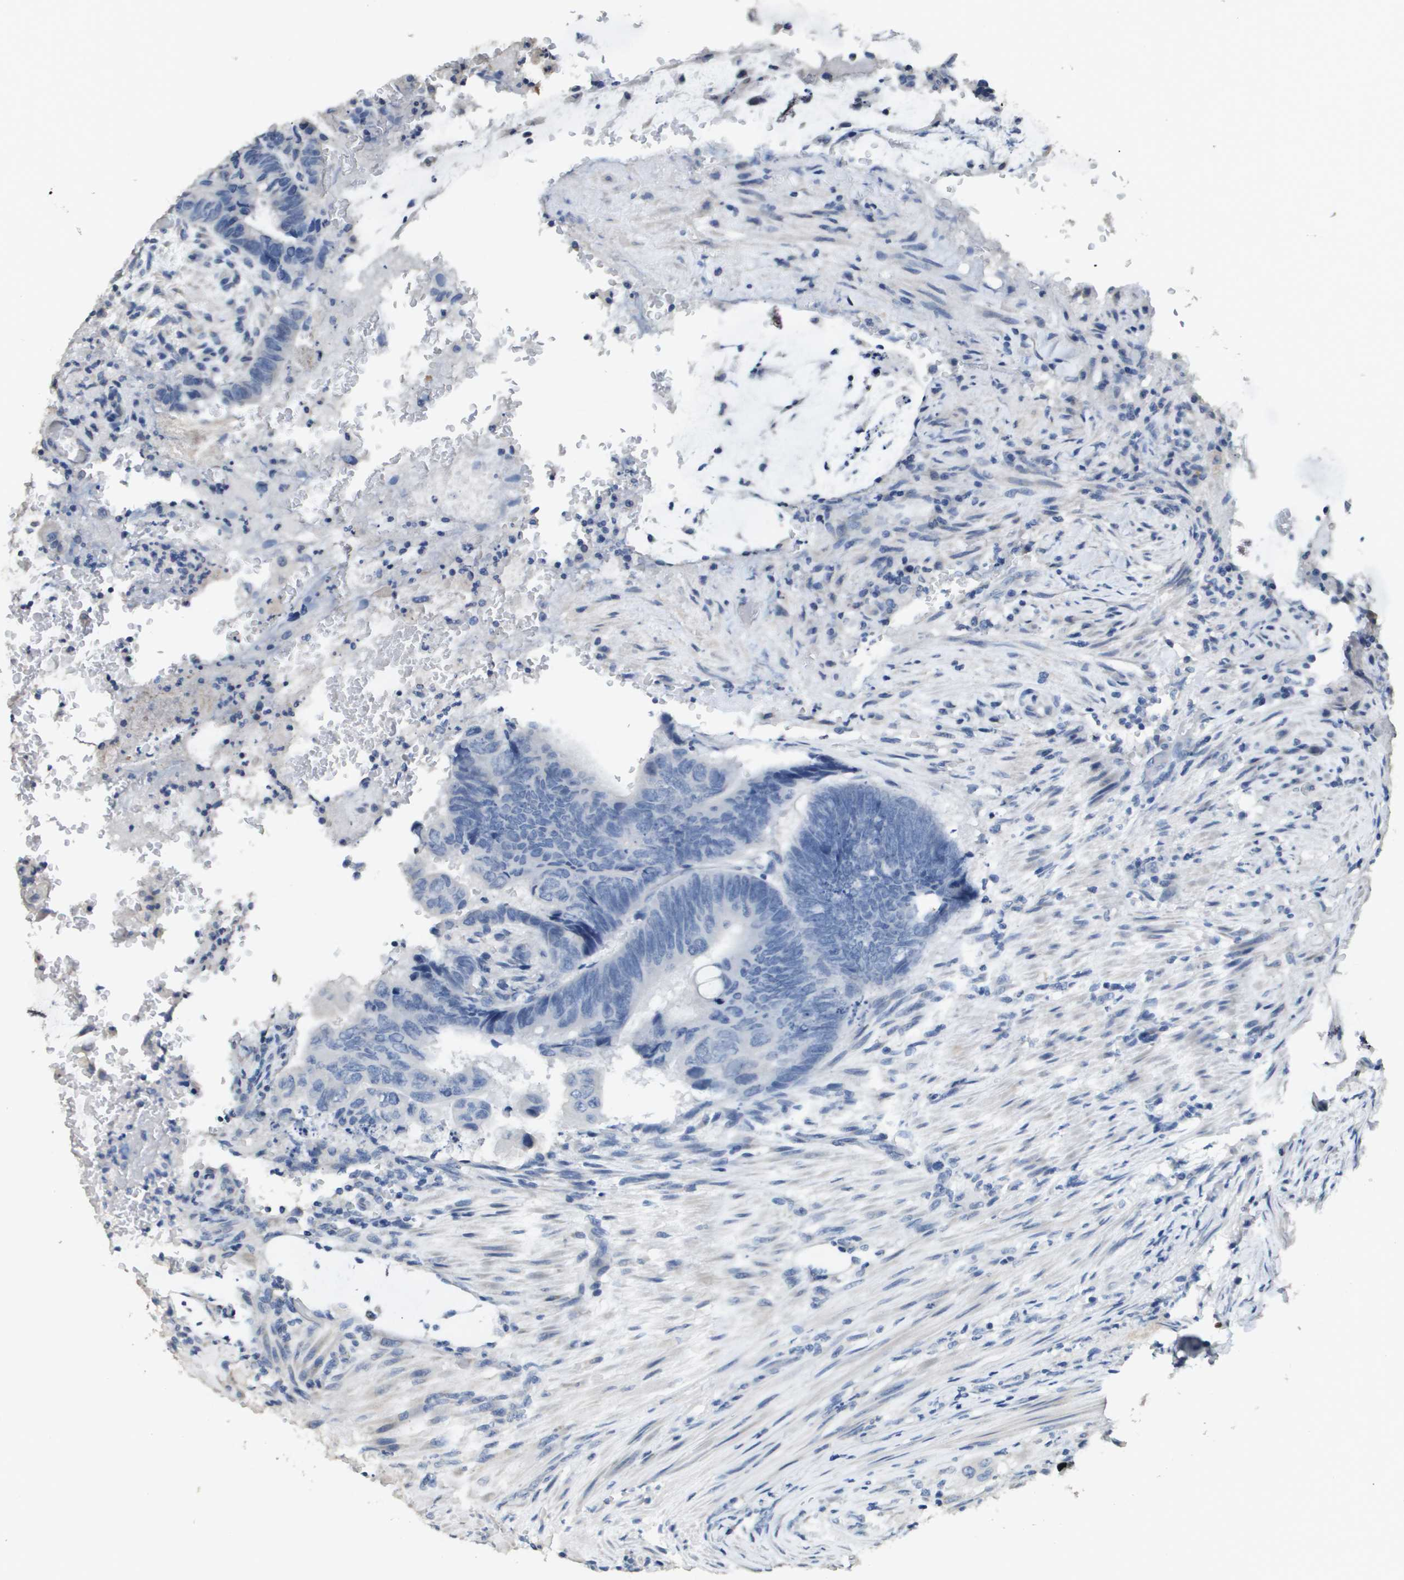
{"staining": {"intensity": "negative", "quantity": "none", "location": "none"}, "tissue": "colorectal cancer", "cell_type": "Tumor cells", "image_type": "cancer", "snomed": [{"axis": "morphology", "description": "Normal tissue, NOS"}, {"axis": "morphology", "description": "Adenocarcinoma, NOS"}, {"axis": "topography", "description": "Rectum"}], "caption": "IHC photomicrograph of neoplastic tissue: human colorectal adenocarcinoma stained with DAB (3,3'-diaminobenzidine) reveals no significant protein expression in tumor cells.", "gene": "MT3", "patient": {"sex": "male", "age": 92}}